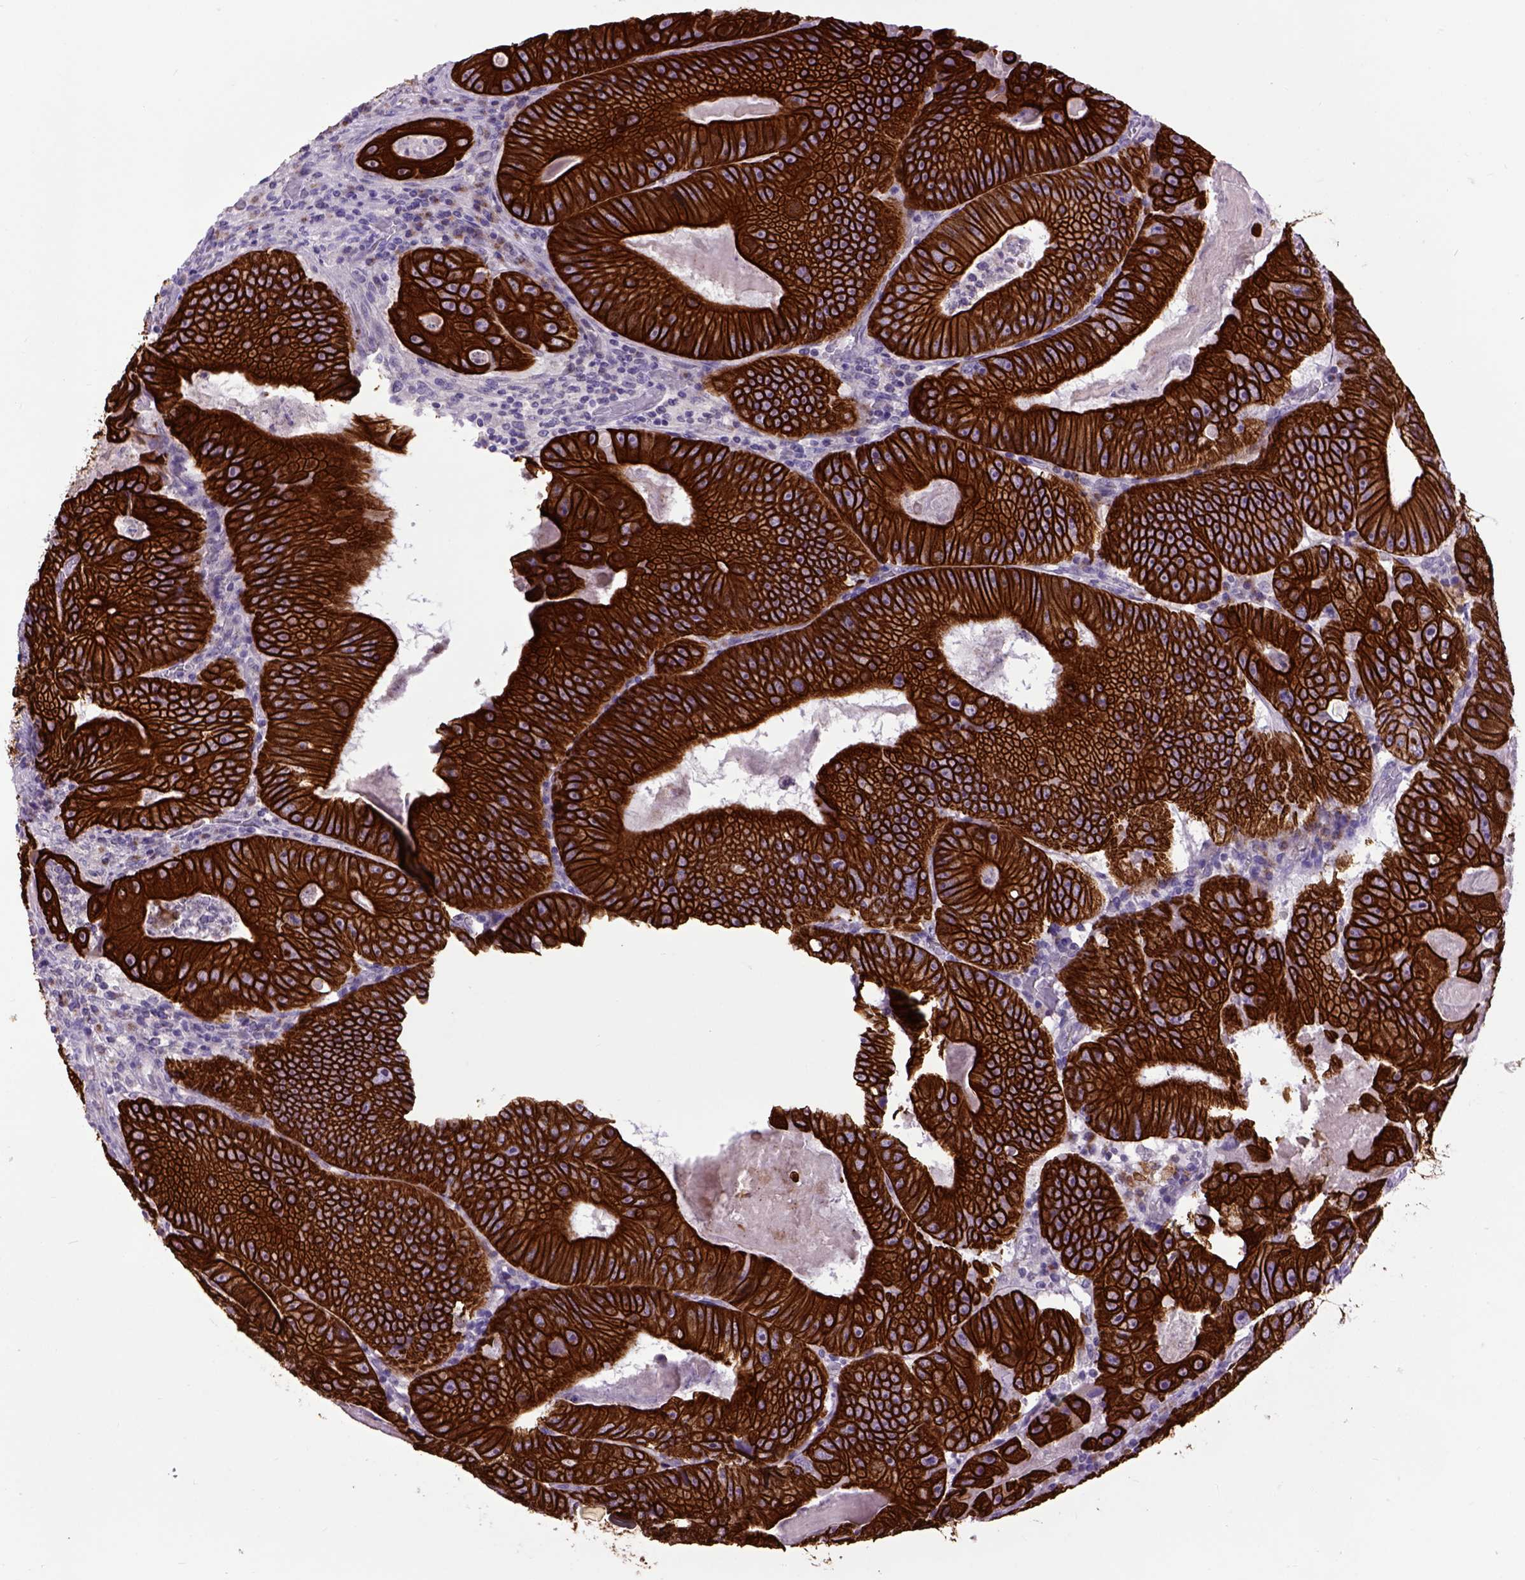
{"staining": {"intensity": "strong", "quantity": ">75%", "location": "cytoplasmic/membranous"}, "tissue": "colorectal cancer", "cell_type": "Tumor cells", "image_type": "cancer", "snomed": [{"axis": "morphology", "description": "Adenocarcinoma, NOS"}, {"axis": "topography", "description": "Colon"}], "caption": "DAB immunohistochemical staining of colorectal adenocarcinoma demonstrates strong cytoplasmic/membranous protein positivity in about >75% of tumor cells.", "gene": "RAB25", "patient": {"sex": "female", "age": 86}}